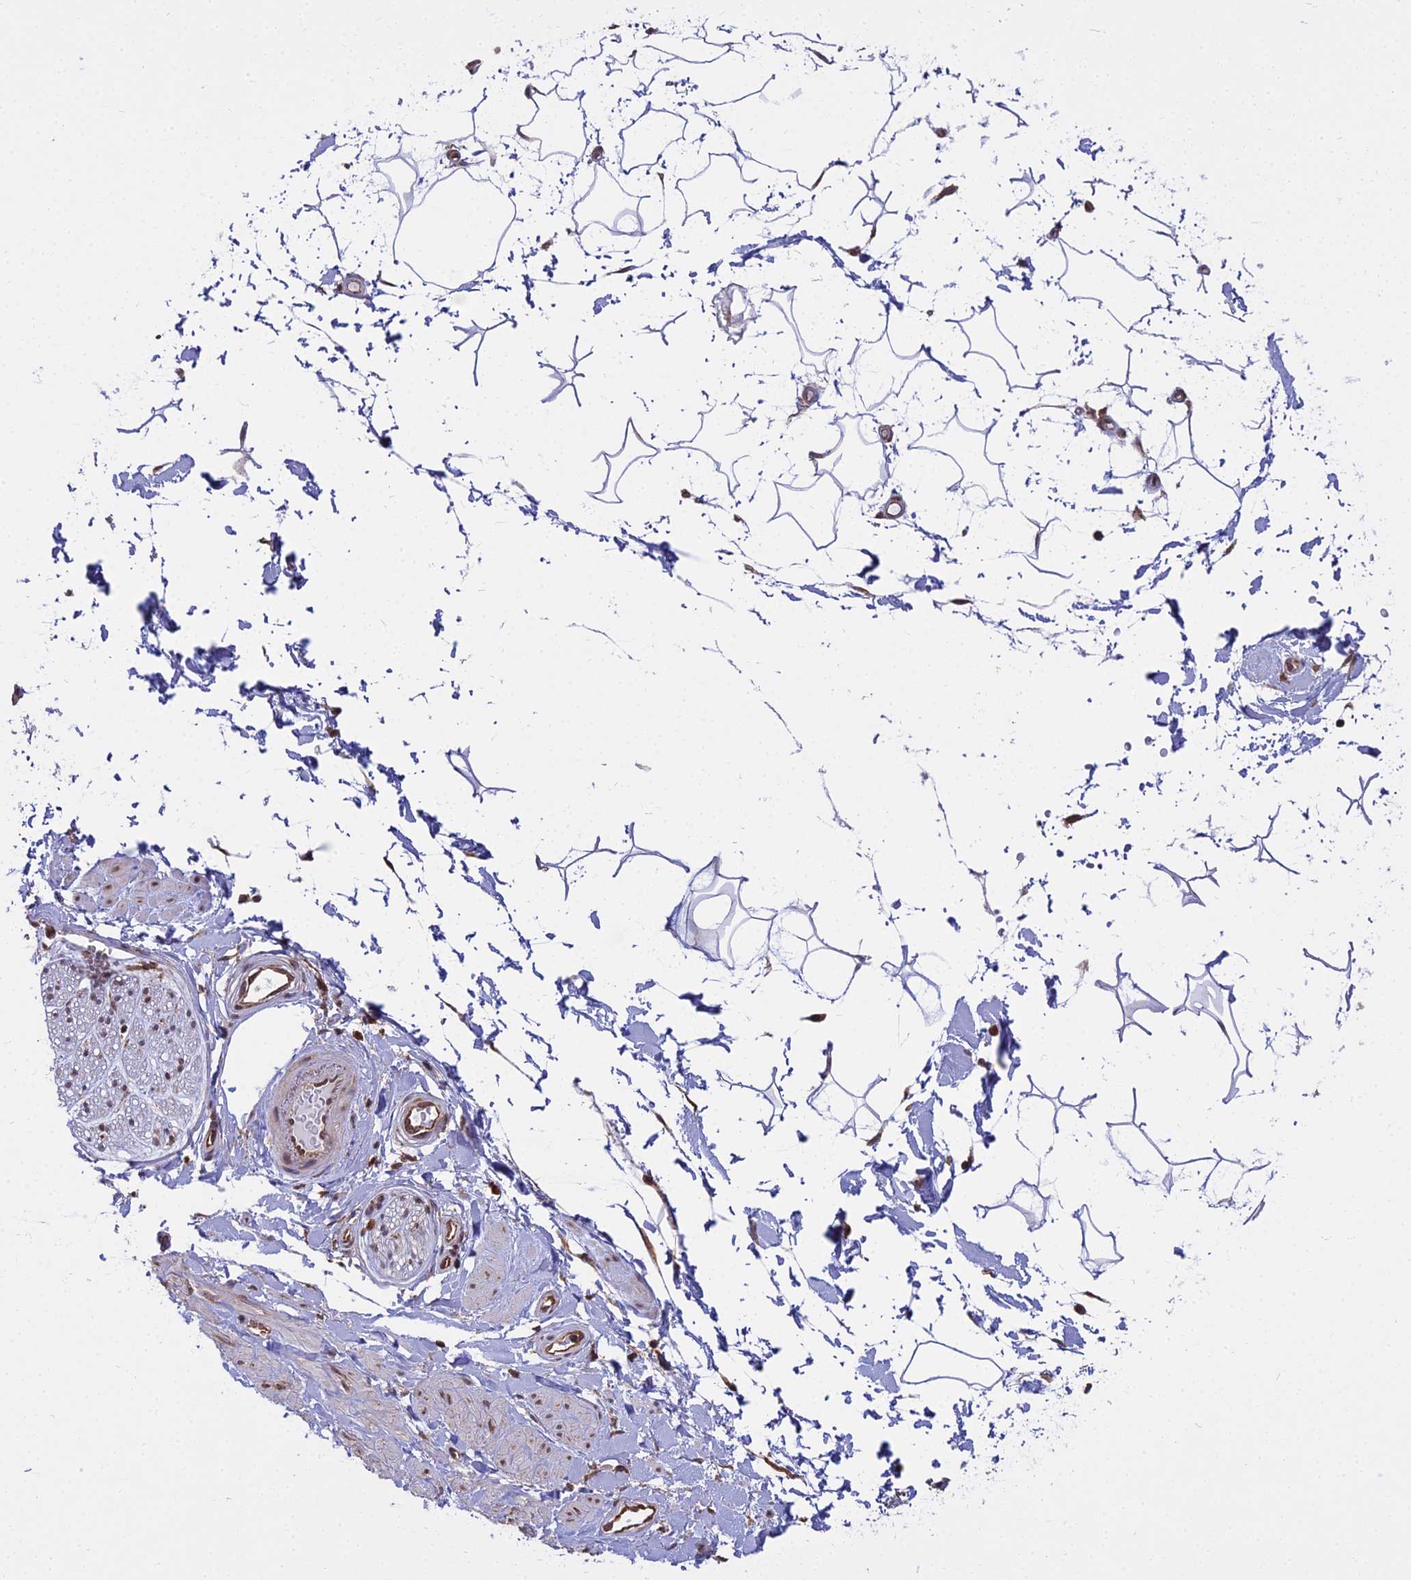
{"staining": {"intensity": "moderate", "quantity": "25%-75%", "location": "cytoplasmic/membranous"}, "tissue": "adipose tissue", "cell_type": "Adipocytes", "image_type": "normal", "snomed": [{"axis": "morphology", "description": "Normal tissue, NOS"}, {"axis": "topography", "description": "Soft tissue"}, {"axis": "topography", "description": "Adipose tissue"}, {"axis": "topography", "description": "Vascular tissue"}, {"axis": "topography", "description": "Peripheral nerve tissue"}], "caption": "Adipose tissue stained with a brown dye exhibits moderate cytoplasmic/membranous positive staining in about 25%-75% of adipocytes.", "gene": "RPL26", "patient": {"sex": "male", "age": 74}}